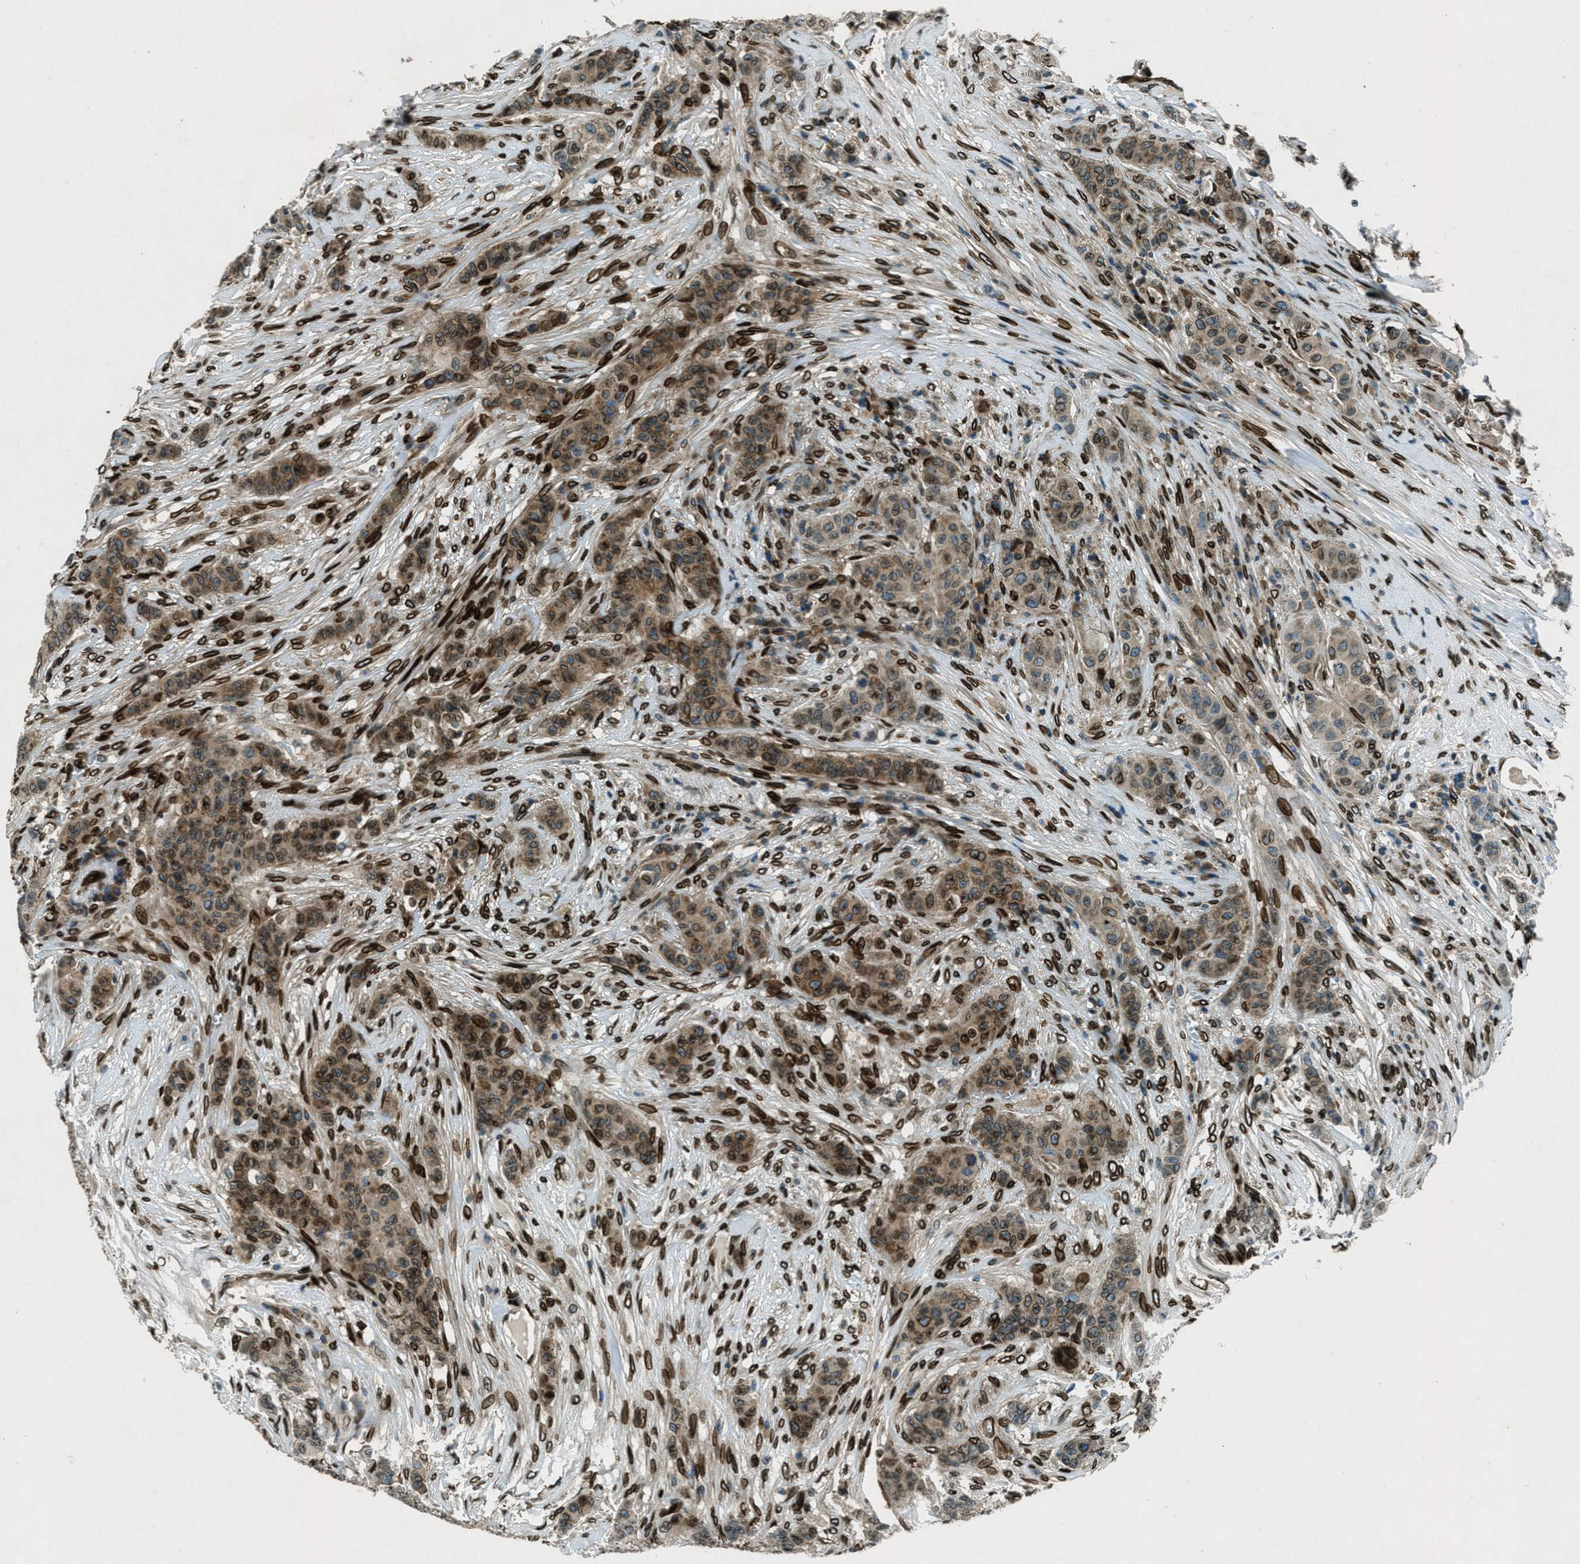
{"staining": {"intensity": "moderate", "quantity": "25%-75%", "location": "cytoplasmic/membranous,nuclear"}, "tissue": "breast cancer", "cell_type": "Tumor cells", "image_type": "cancer", "snomed": [{"axis": "morphology", "description": "Normal tissue, NOS"}, {"axis": "morphology", "description": "Duct carcinoma"}, {"axis": "topography", "description": "Breast"}], "caption": "Breast infiltrating ductal carcinoma stained with a protein marker reveals moderate staining in tumor cells.", "gene": "LEMD2", "patient": {"sex": "female", "age": 40}}